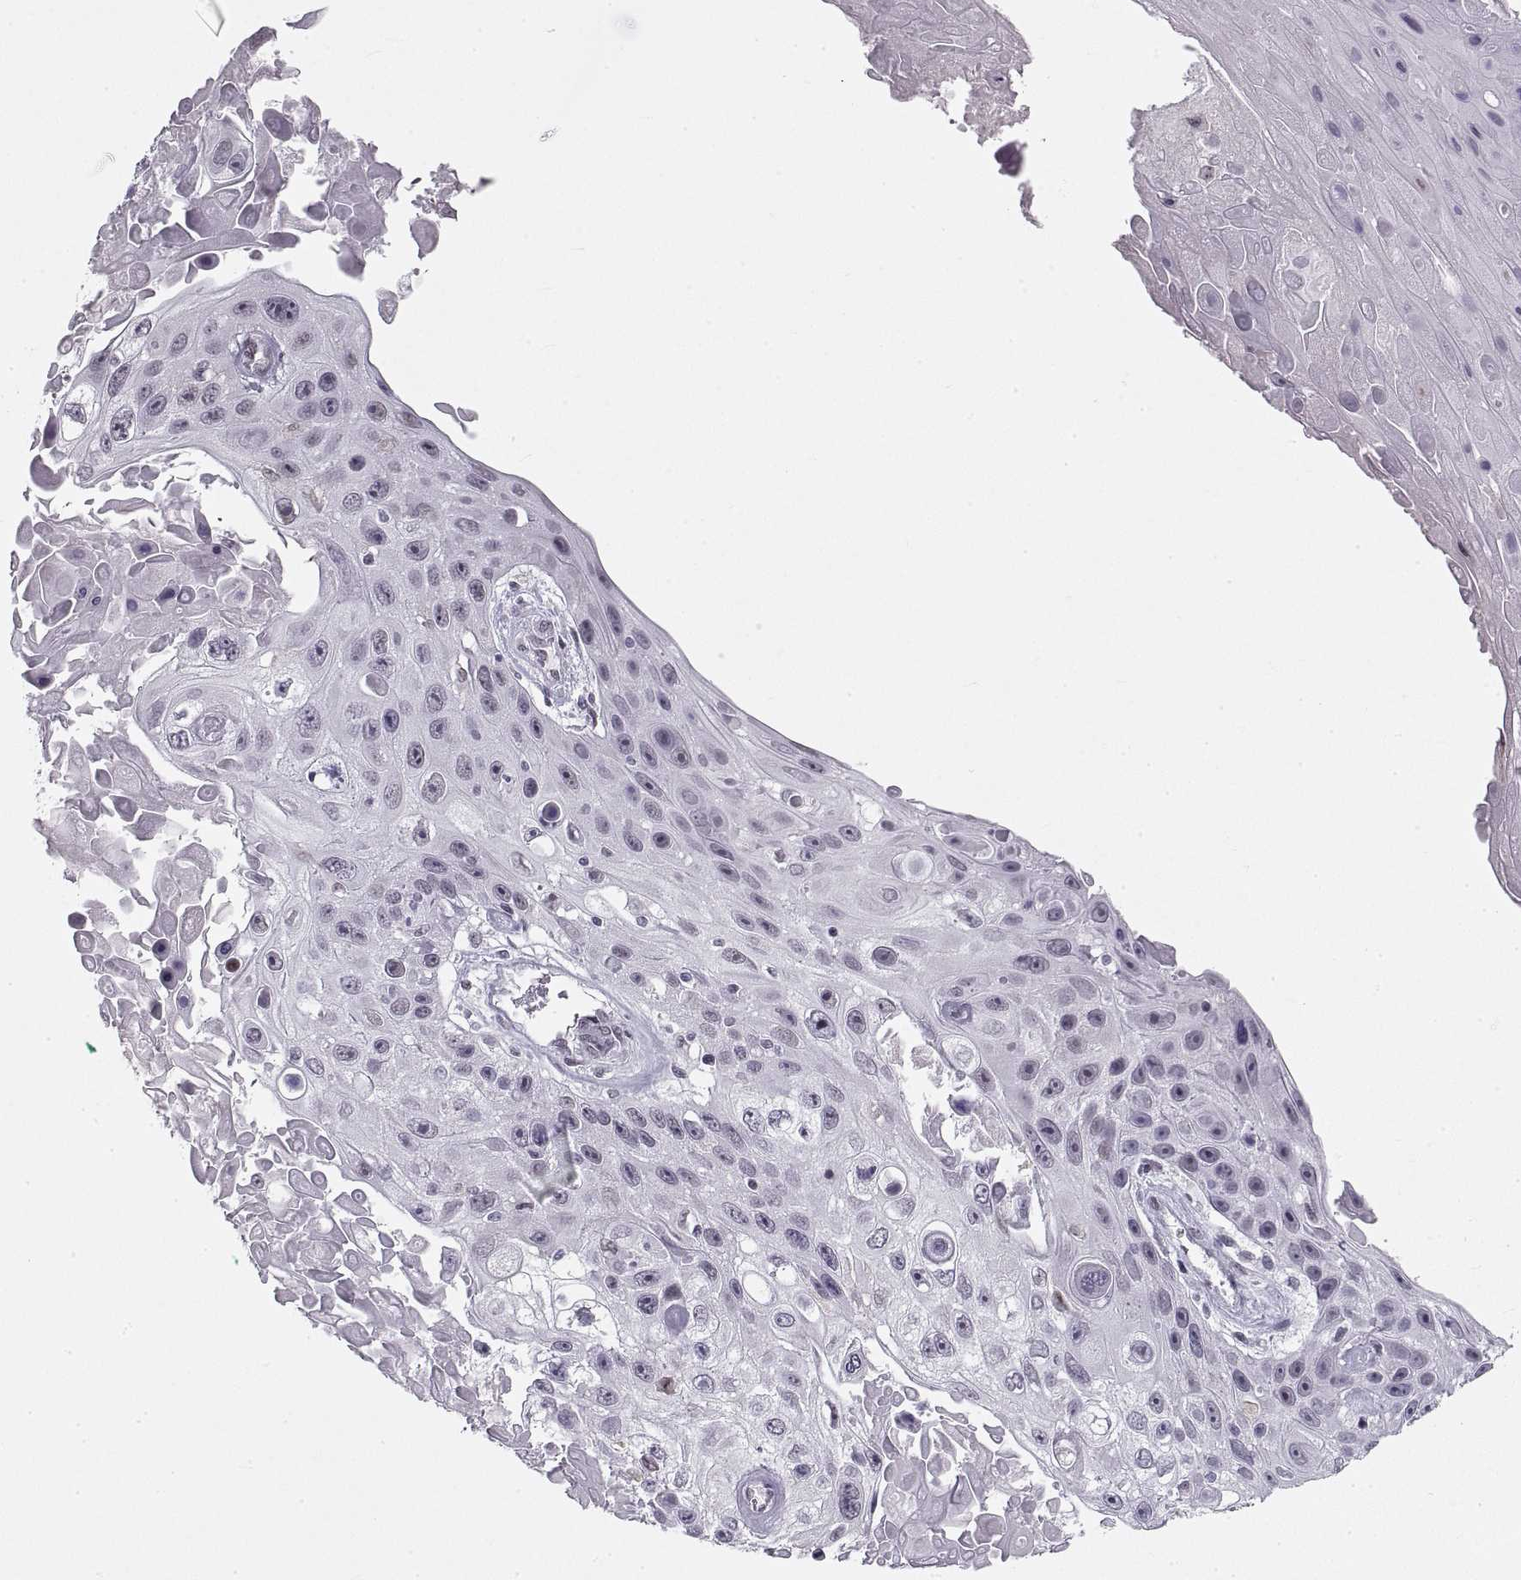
{"staining": {"intensity": "negative", "quantity": "none", "location": "none"}, "tissue": "skin cancer", "cell_type": "Tumor cells", "image_type": "cancer", "snomed": [{"axis": "morphology", "description": "Squamous cell carcinoma, NOS"}, {"axis": "topography", "description": "Skin"}], "caption": "Immunohistochemistry (IHC) of skin cancer (squamous cell carcinoma) demonstrates no expression in tumor cells. (DAB (3,3'-diaminobenzidine) immunohistochemistry (IHC), high magnification).", "gene": "NANOS3", "patient": {"sex": "male", "age": 82}}